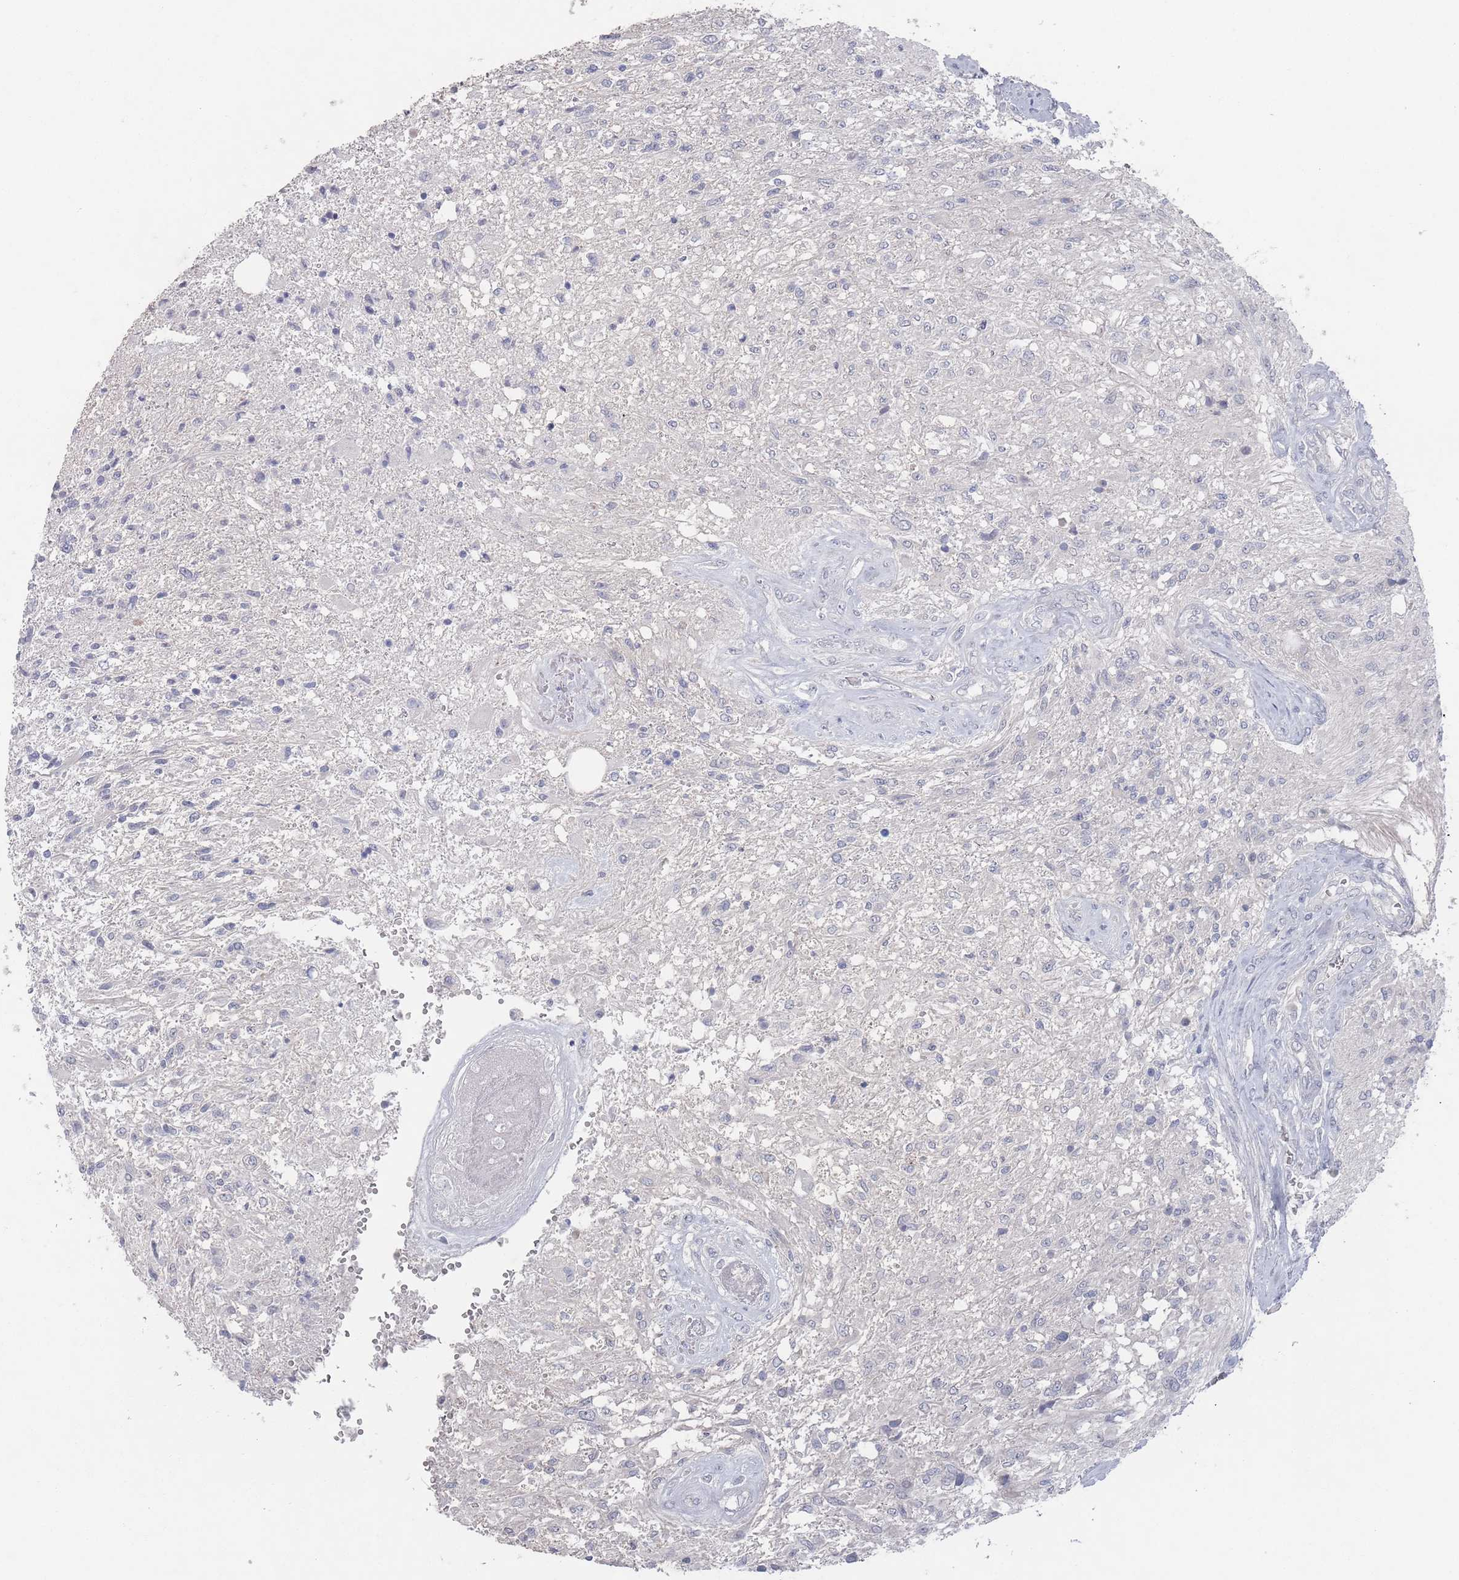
{"staining": {"intensity": "negative", "quantity": "none", "location": "none"}, "tissue": "glioma", "cell_type": "Tumor cells", "image_type": "cancer", "snomed": [{"axis": "morphology", "description": "Glioma, malignant, High grade"}, {"axis": "topography", "description": "Brain"}], "caption": "A histopathology image of human glioma is negative for staining in tumor cells.", "gene": "PROM2", "patient": {"sex": "male", "age": 56}}